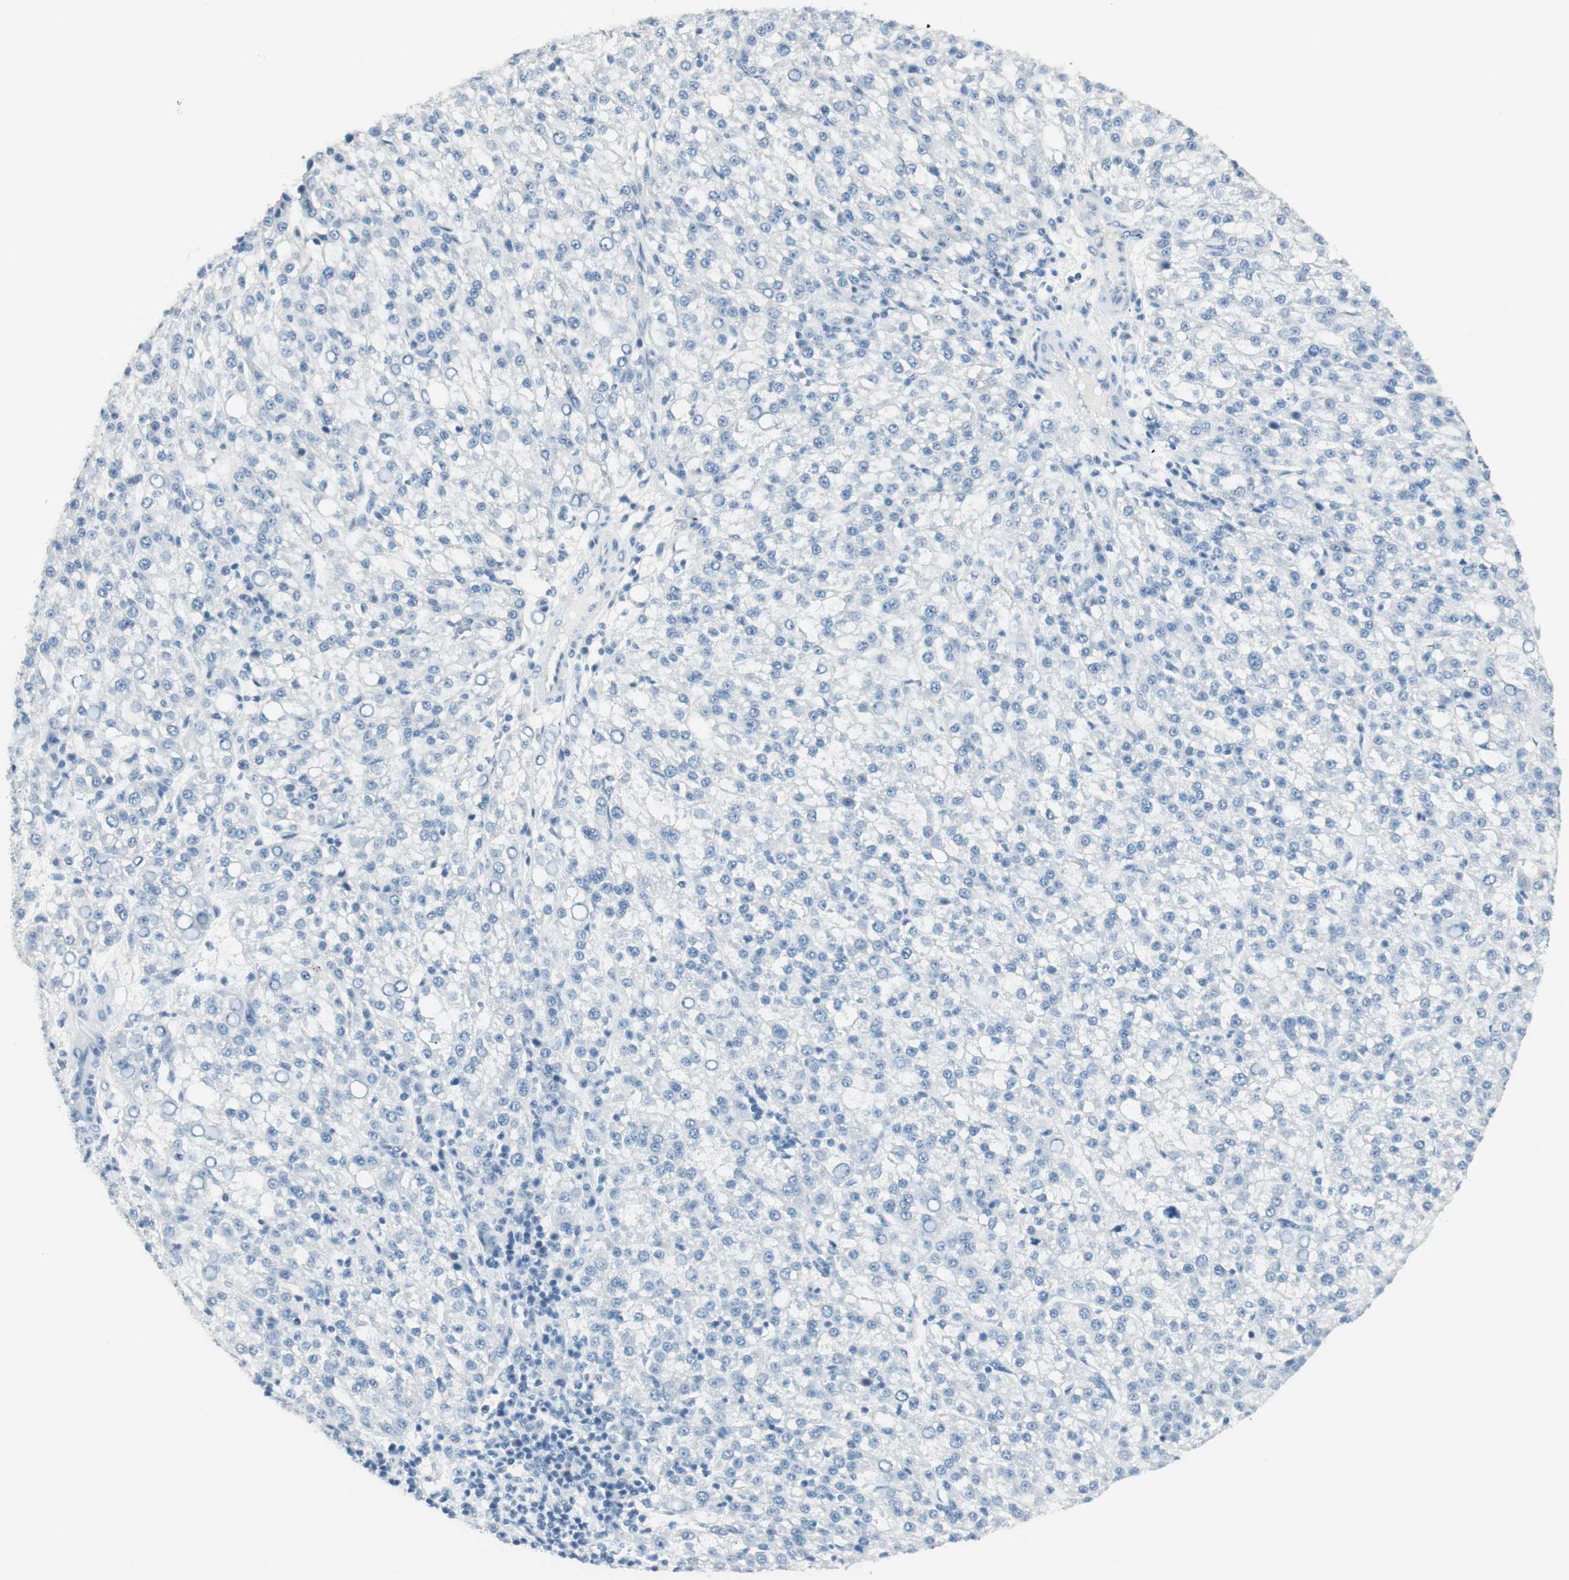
{"staining": {"intensity": "negative", "quantity": "none", "location": "none"}, "tissue": "liver cancer", "cell_type": "Tumor cells", "image_type": "cancer", "snomed": [{"axis": "morphology", "description": "Carcinoma, Hepatocellular, NOS"}, {"axis": "topography", "description": "Liver"}], "caption": "A histopathology image of human liver cancer (hepatocellular carcinoma) is negative for staining in tumor cells.", "gene": "HOXB13", "patient": {"sex": "female", "age": 58}}